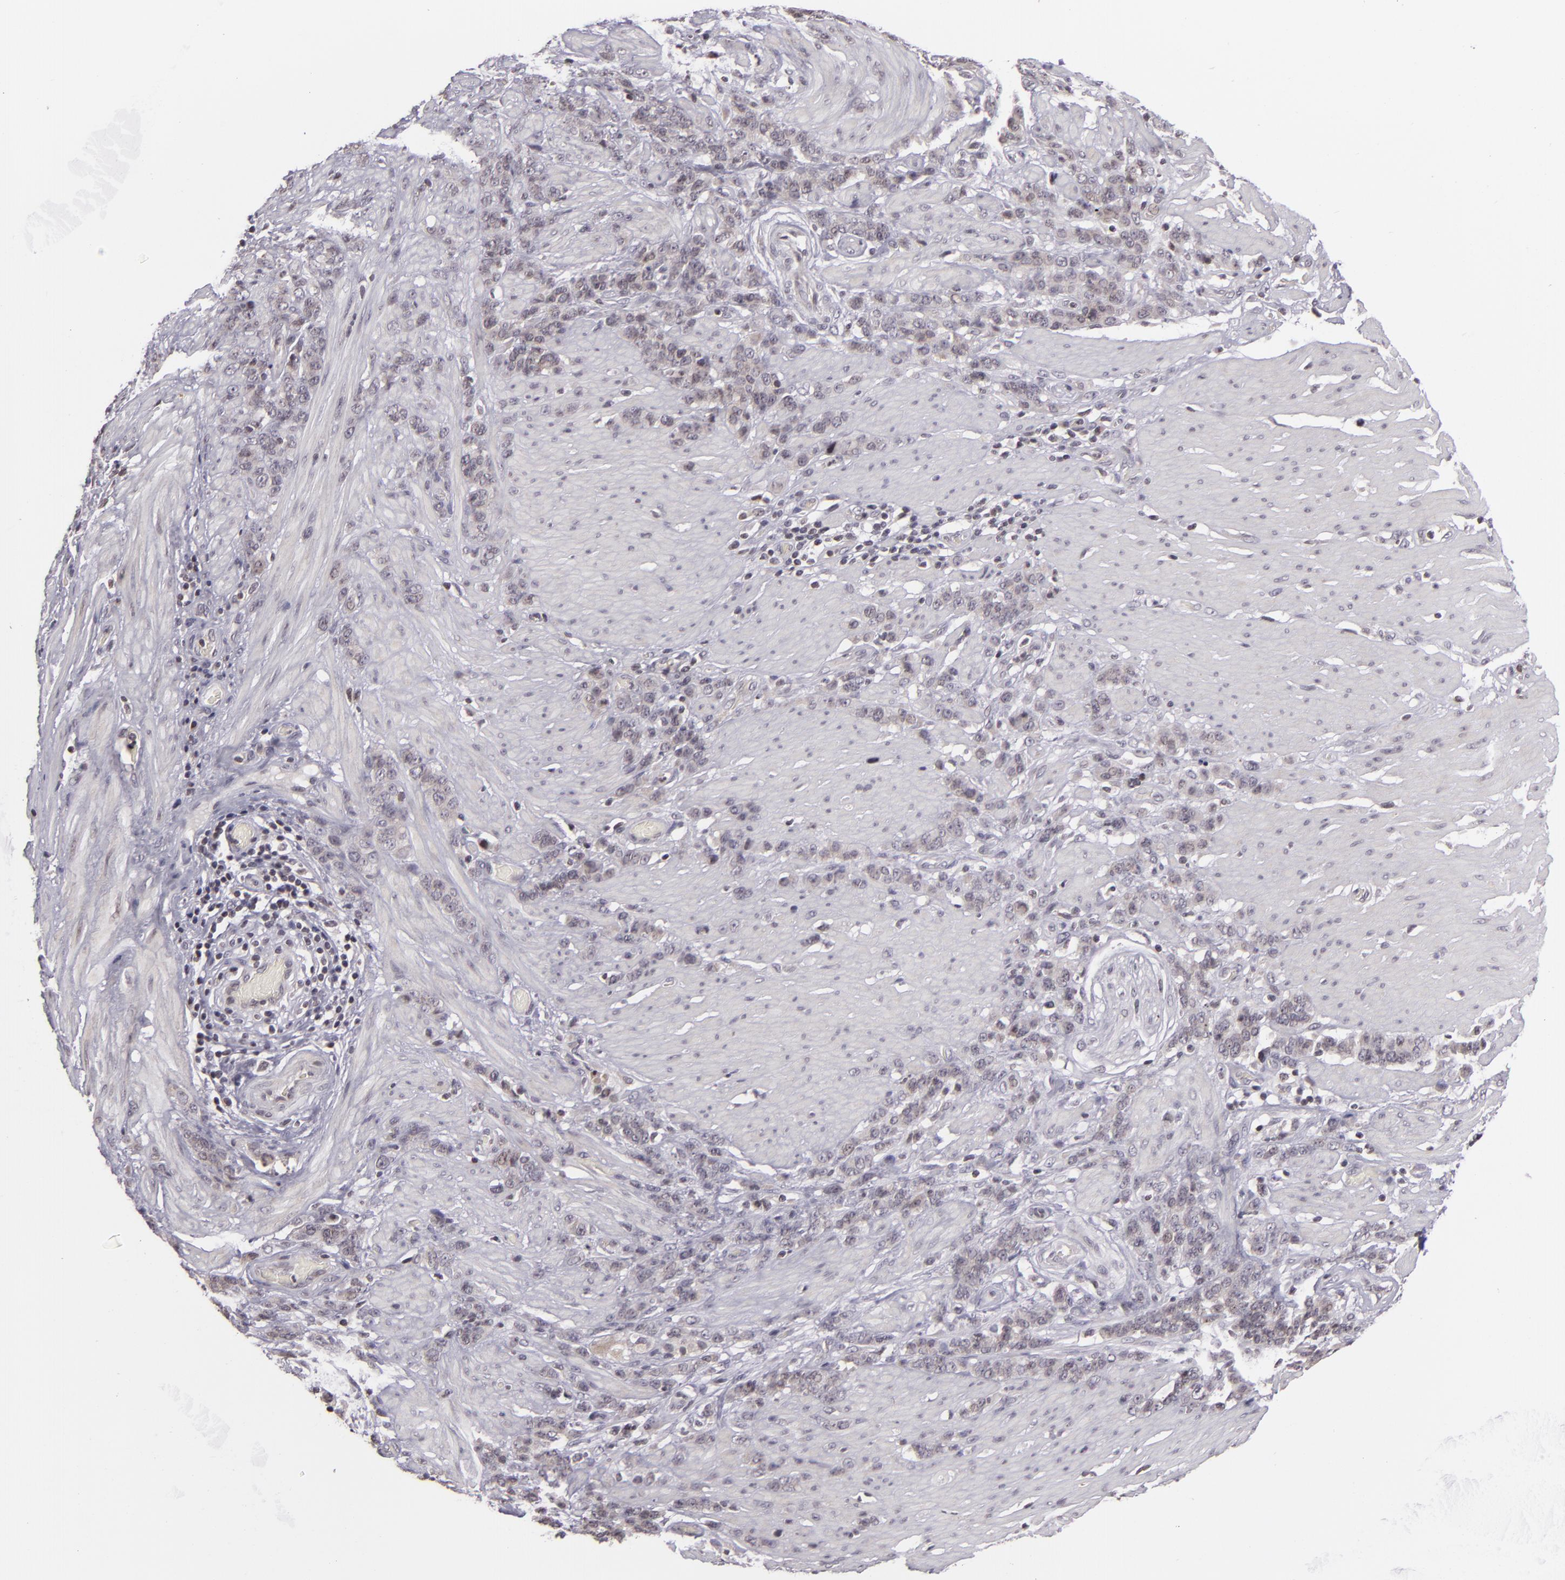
{"staining": {"intensity": "negative", "quantity": "none", "location": "none"}, "tissue": "stomach cancer", "cell_type": "Tumor cells", "image_type": "cancer", "snomed": [{"axis": "morphology", "description": "Adenocarcinoma, NOS"}, {"axis": "topography", "description": "Stomach, lower"}], "caption": "DAB immunohistochemical staining of stomach cancer (adenocarcinoma) shows no significant positivity in tumor cells. Brightfield microscopy of immunohistochemistry (IHC) stained with DAB (brown) and hematoxylin (blue), captured at high magnification.", "gene": "AKAP6", "patient": {"sex": "male", "age": 88}}